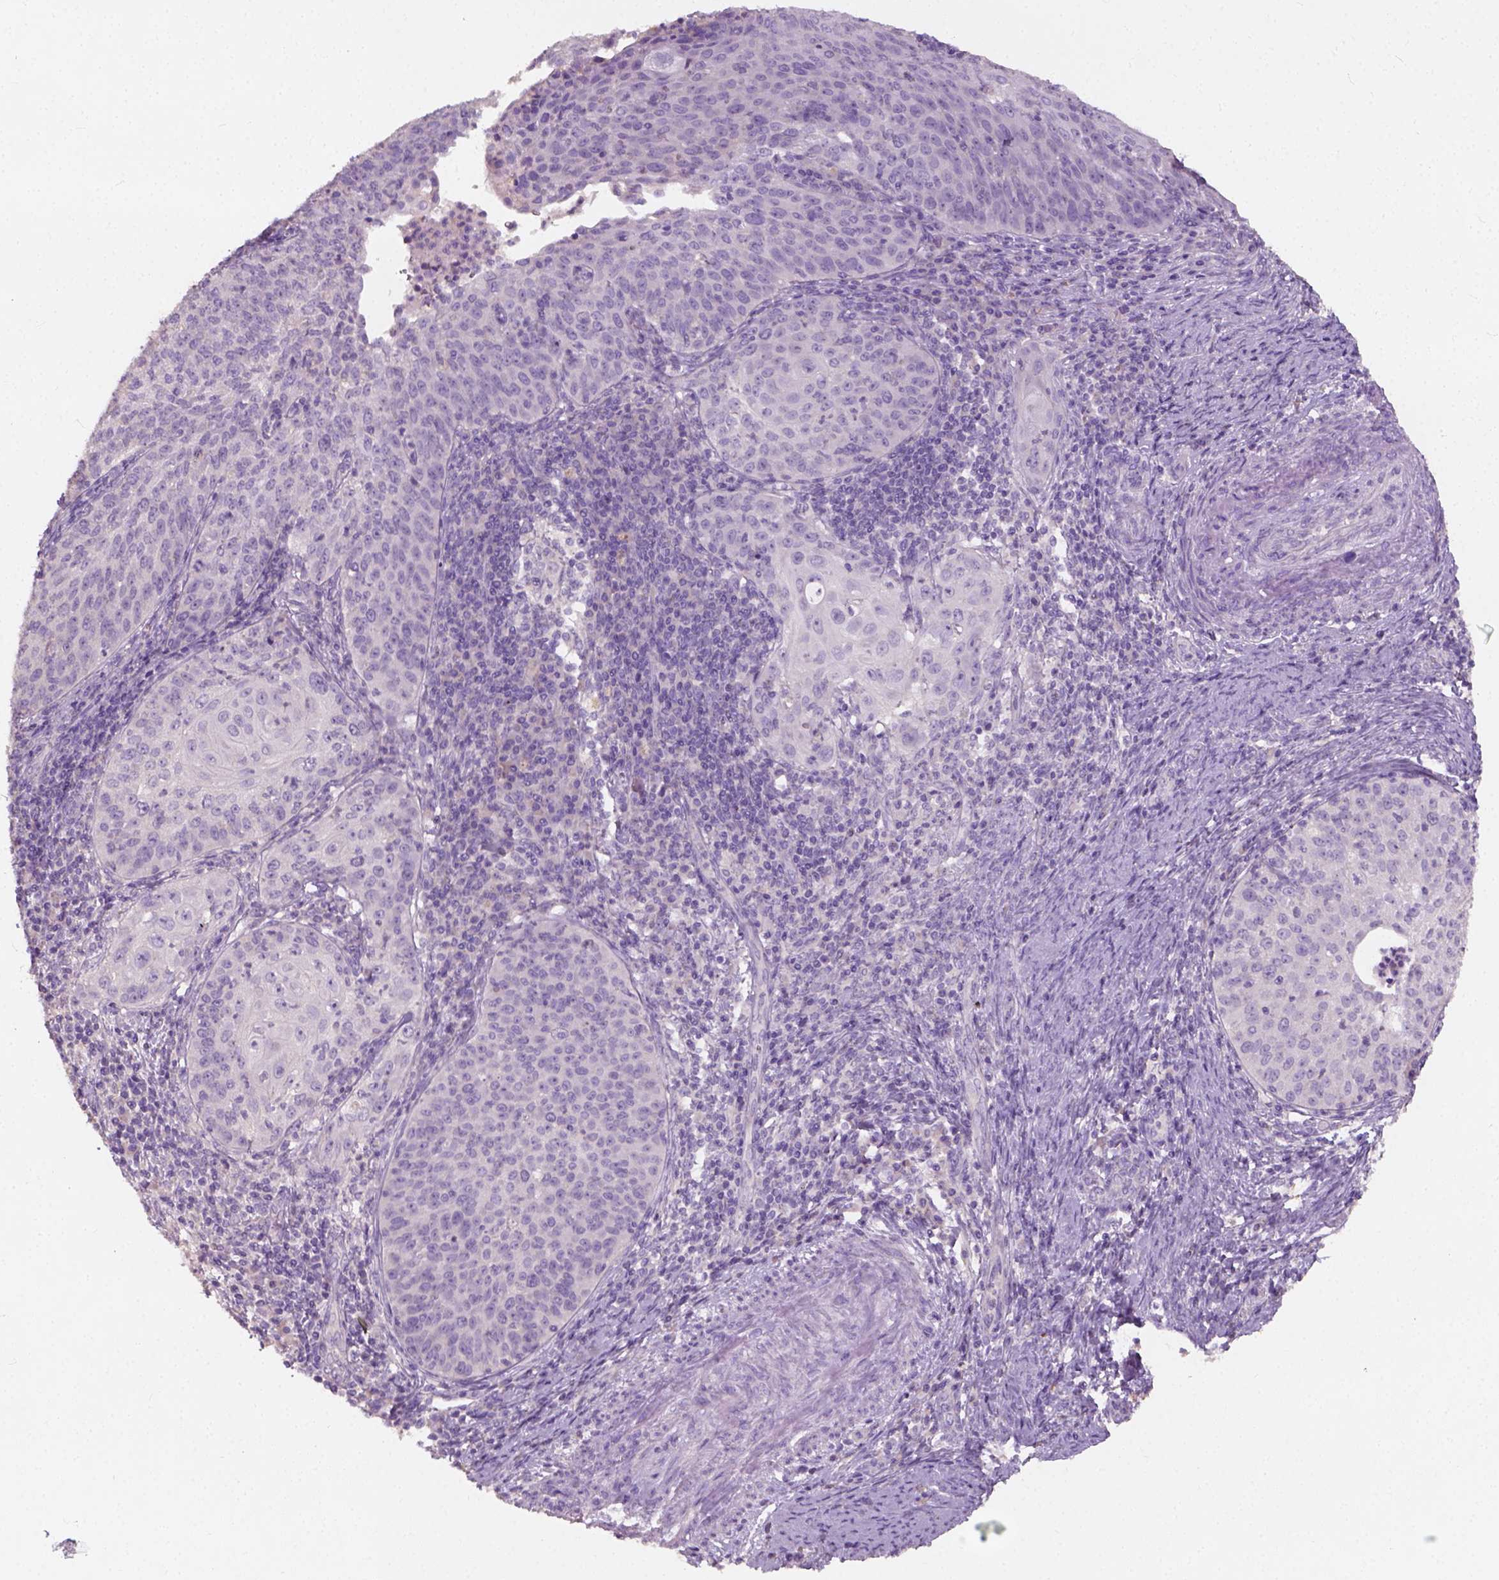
{"staining": {"intensity": "negative", "quantity": "none", "location": "none"}, "tissue": "cervical cancer", "cell_type": "Tumor cells", "image_type": "cancer", "snomed": [{"axis": "morphology", "description": "Squamous cell carcinoma, NOS"}, {"axis": "topography", "description": "Cervix"}], "caption": "This is an immunohistochemistry image of cervical cancer. There is no expression in tumor cells.", "gene": "DHCR24", "patient": {"sex": "female", "age": 30}}